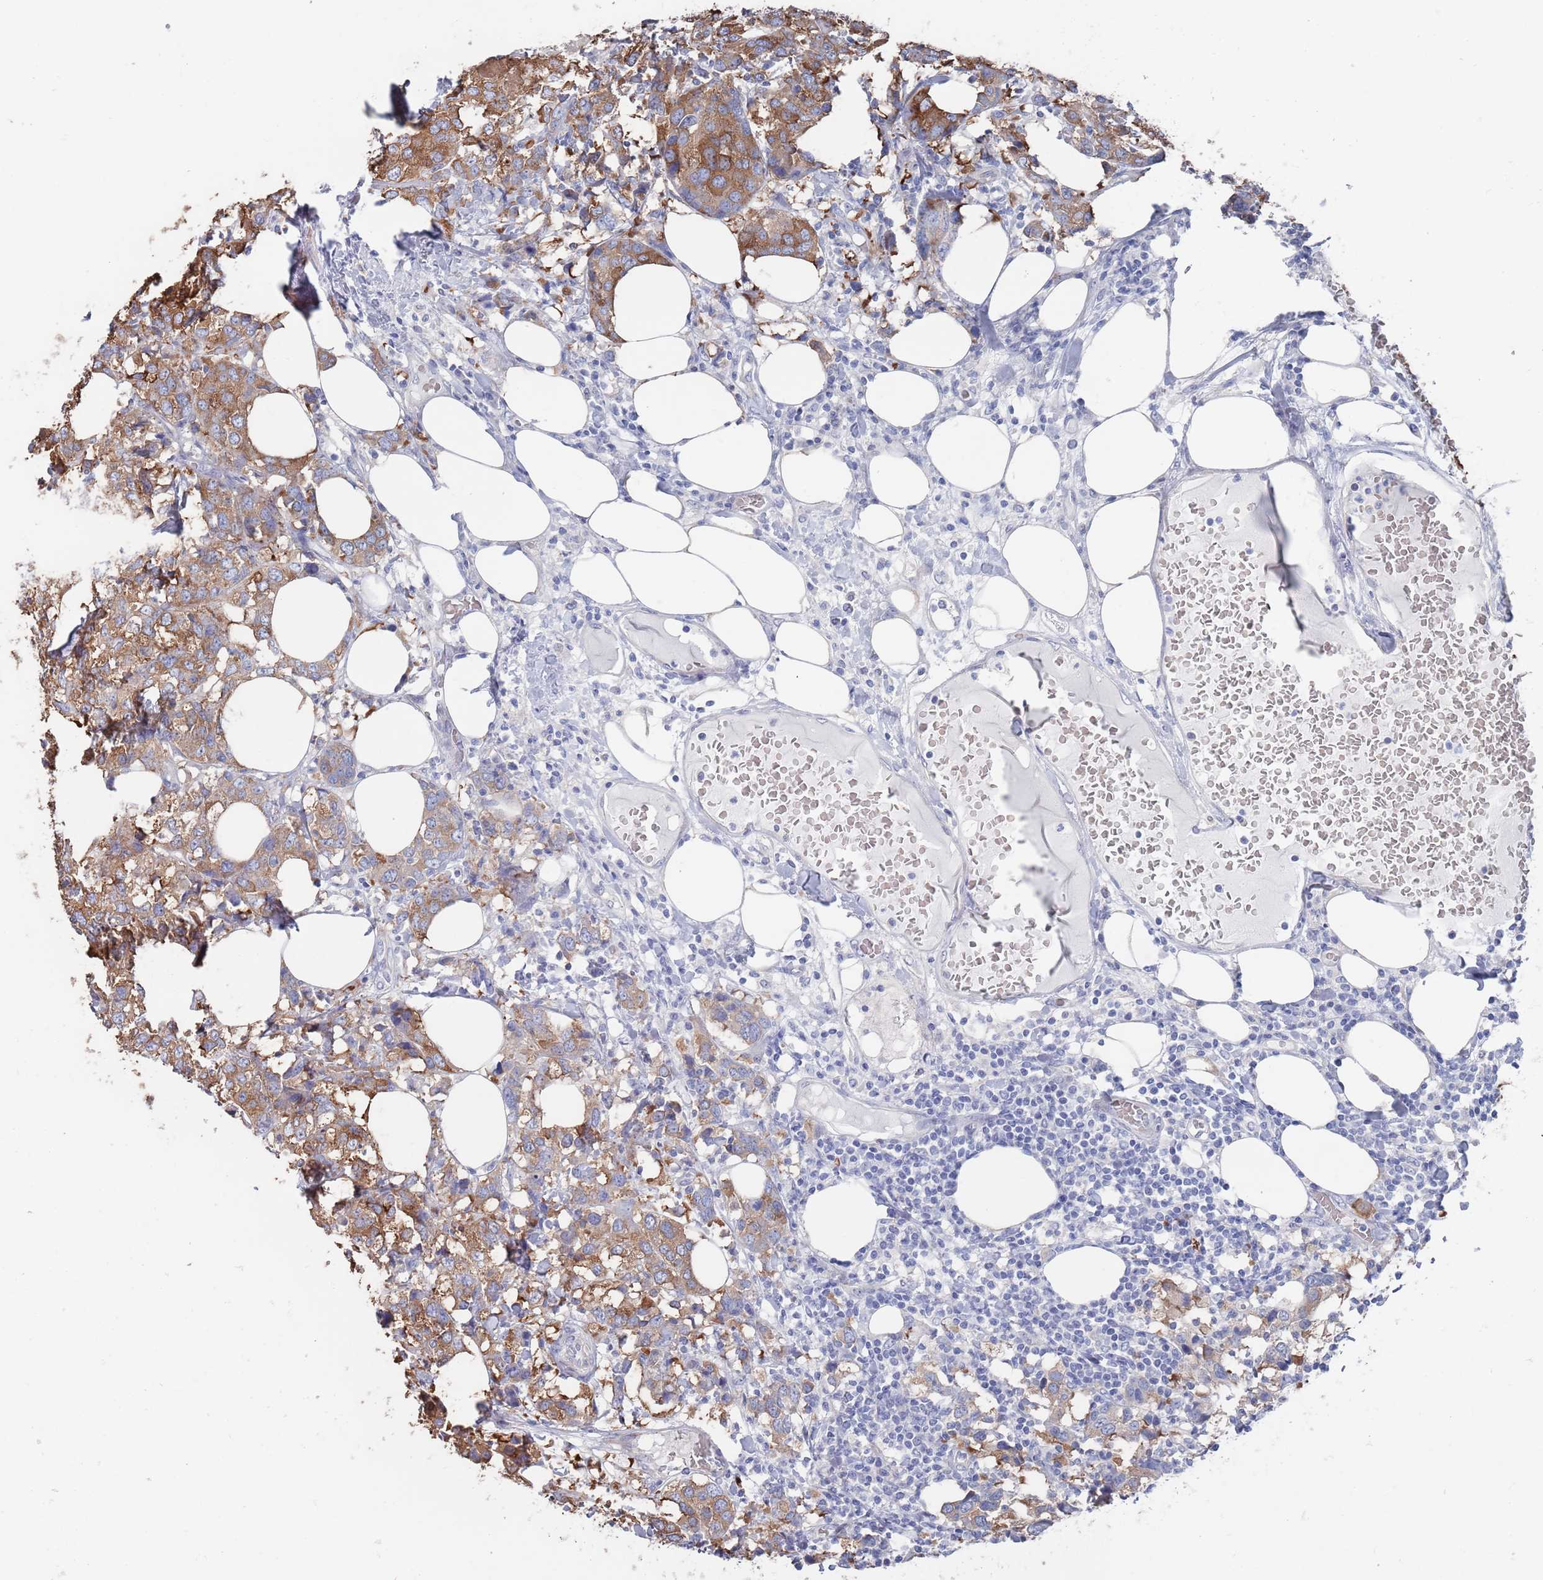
{"staining": {"intensity": "moderate", "quantity": "25%-75%", "location": "cytoplasmic/membranous"}, "tissue": "breast cancer", "cell_type": "Tumor cells", "image_type": "cancer", "snomed": [{"axis": "morphology", "description": "Lobular carcinoma"}, {"axis": "topography", "description": "Breast"}], "caption": "Lobular carcinoma (breast) stained with DAB IHC reveals medium levels of moderate cytoplasmic/membranous positivity in approximately 25%-75% of tumor cells. (brown staining indicates protein expression, while blue staining denotes nuclei).", "gene": "TMCO3", "patient": {"sex": "female", "age": 59}}